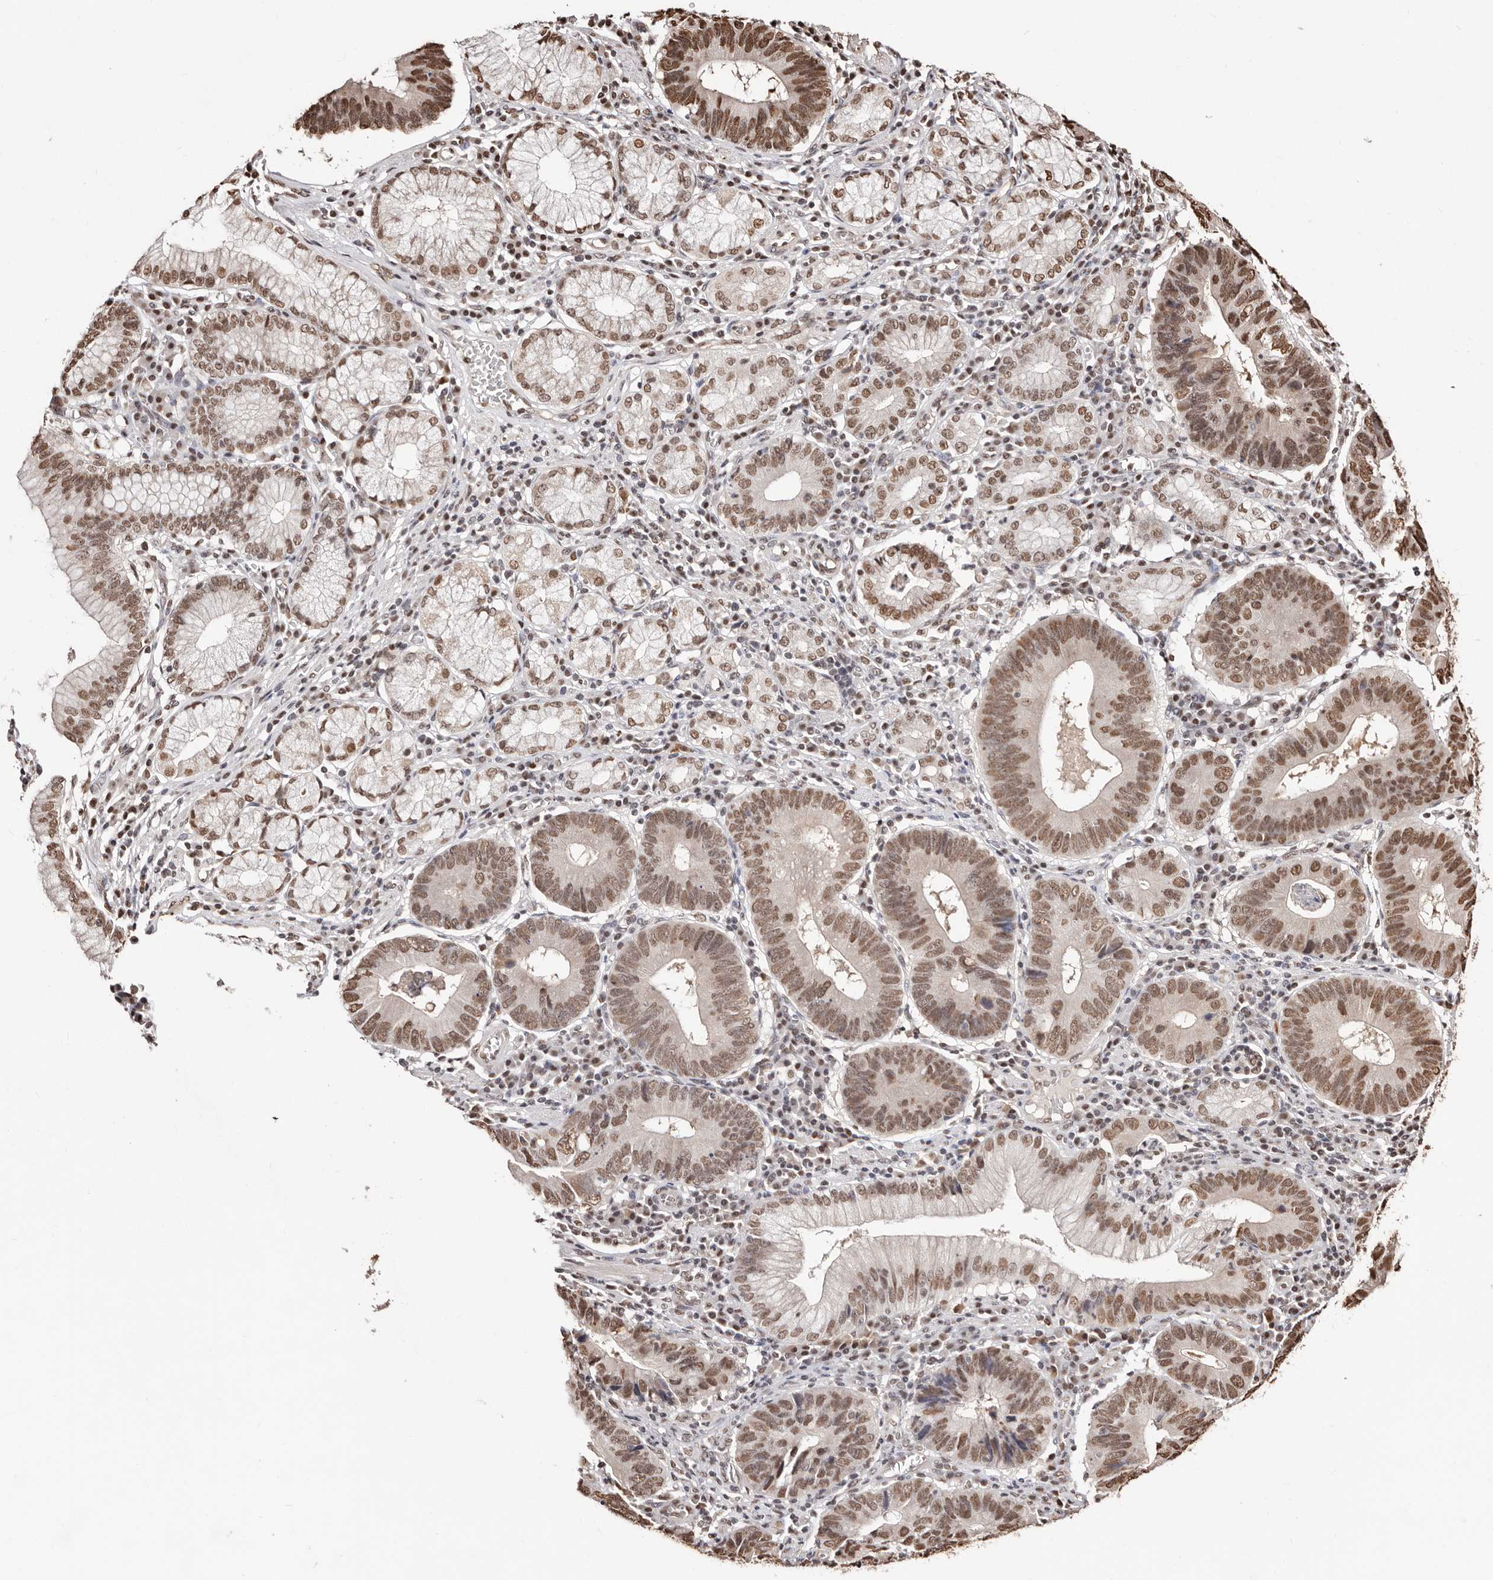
{"staining": {"intensity": "moderate", "quantity": ">75%", "location": "nuclear"}, "tissue": "stomach cancer", "cell_type": "Tumor cells", "image_type": "cancer", "snomed": [{"axis": "morphology", "description": "Adenocarcinoma, NOS"}, {"axis": "topography", "description": "Stomach"}], "caption": "The photomicrograph exhibits staining of stomach cancer (adenocarcinoma), revealing moderate nuclear protein staining (brown color) within tumor cells. The protein of interest is shown in brown color, while the nuclei are stained blue.", "gene": "BICRAL", "patient": {"sex": "male", "age": 59}}